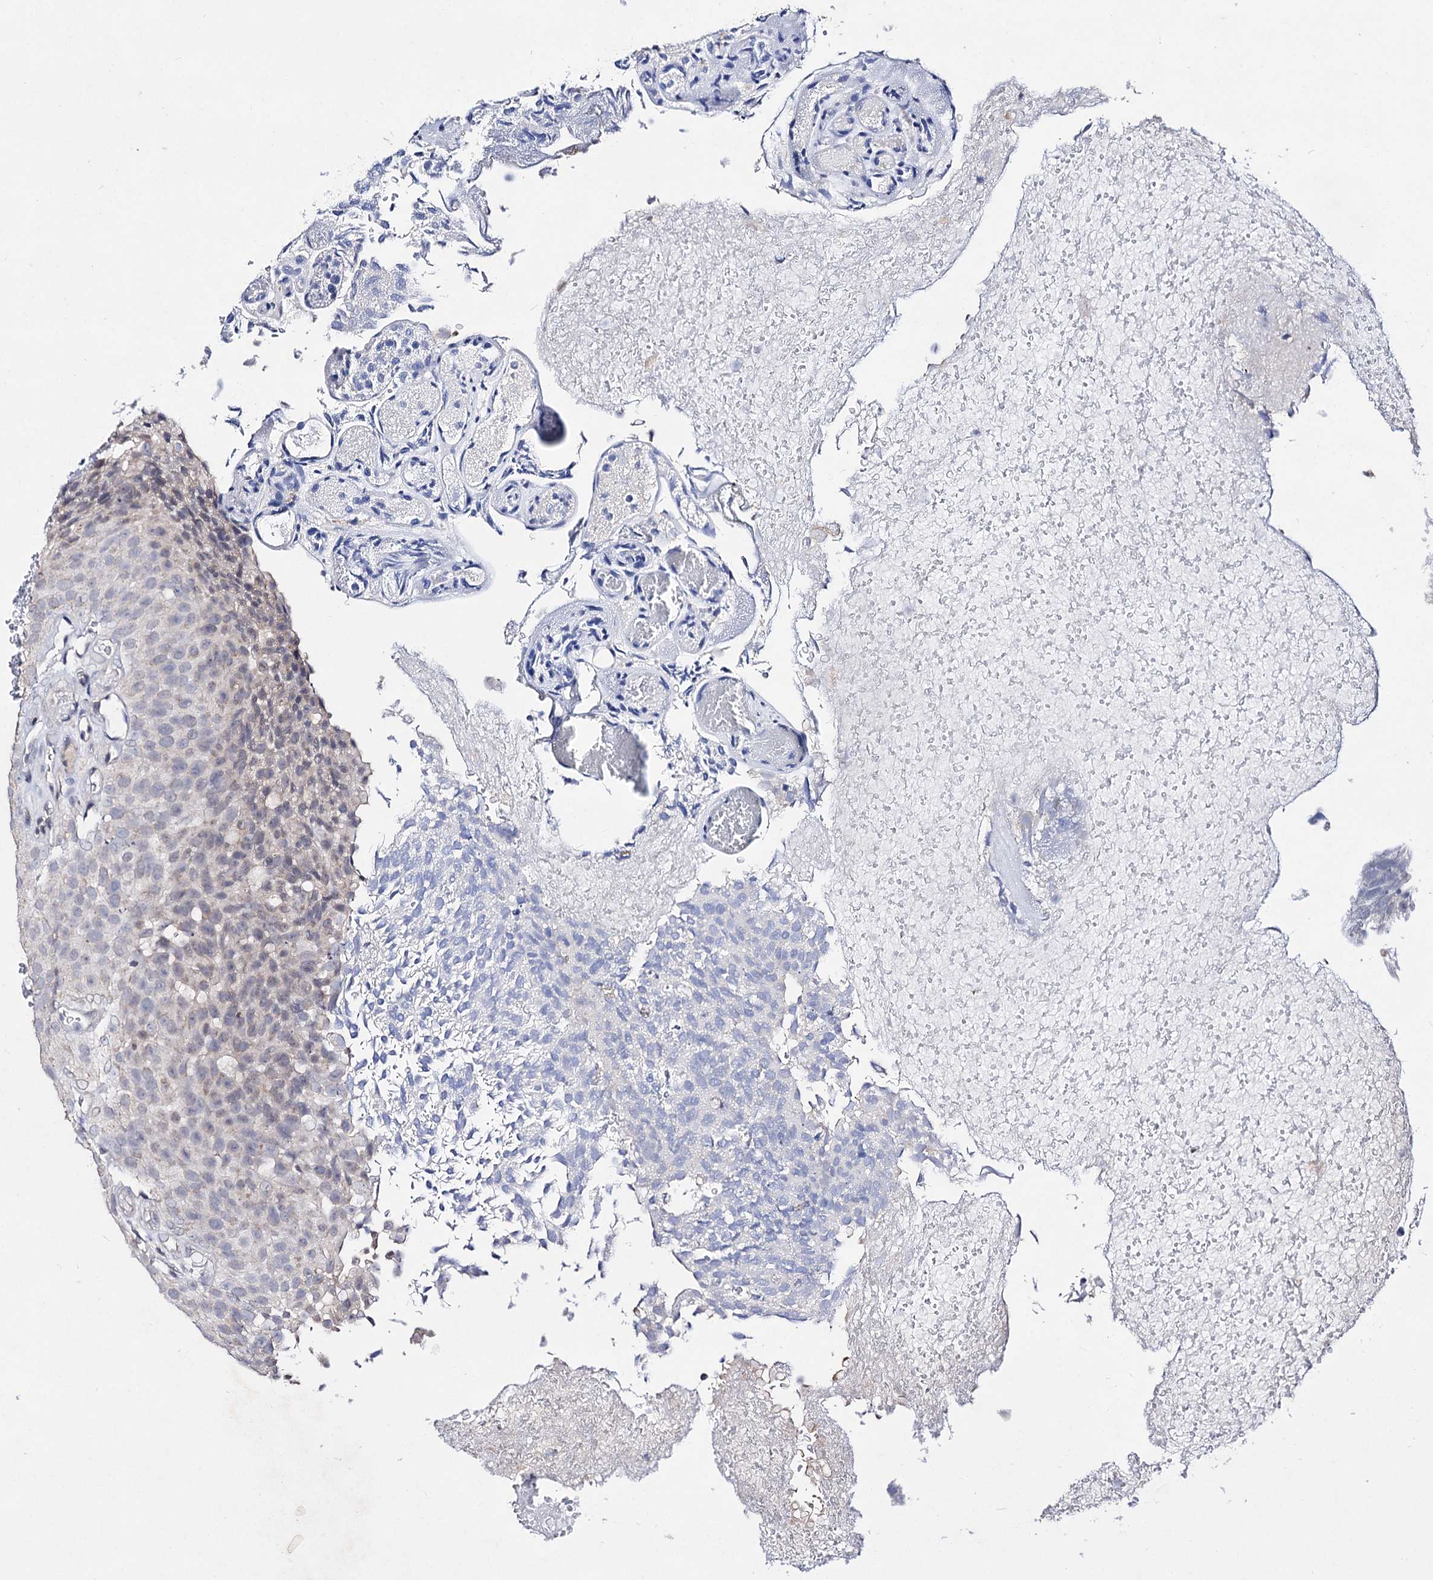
{"staining": {"intensity": "negative", "quantity": "none", "location": "none"}, "tissue": "urothelial cancer", "cell_type": "Tumor cells", "image_type": "cancer", "snomed": [{"axis": "morphology", "description": "Urothelial carcinoma, Low grade"}, {"axis": "topography", "description": "Urinary bladder"}], "caption": "Human urothelial cancer stained for a protein using immunohistochemistry (IHC) exhibits no expression in tumor cells.", "gene": "ACTR6", "patient": {"sex": "male", "age": 78}}